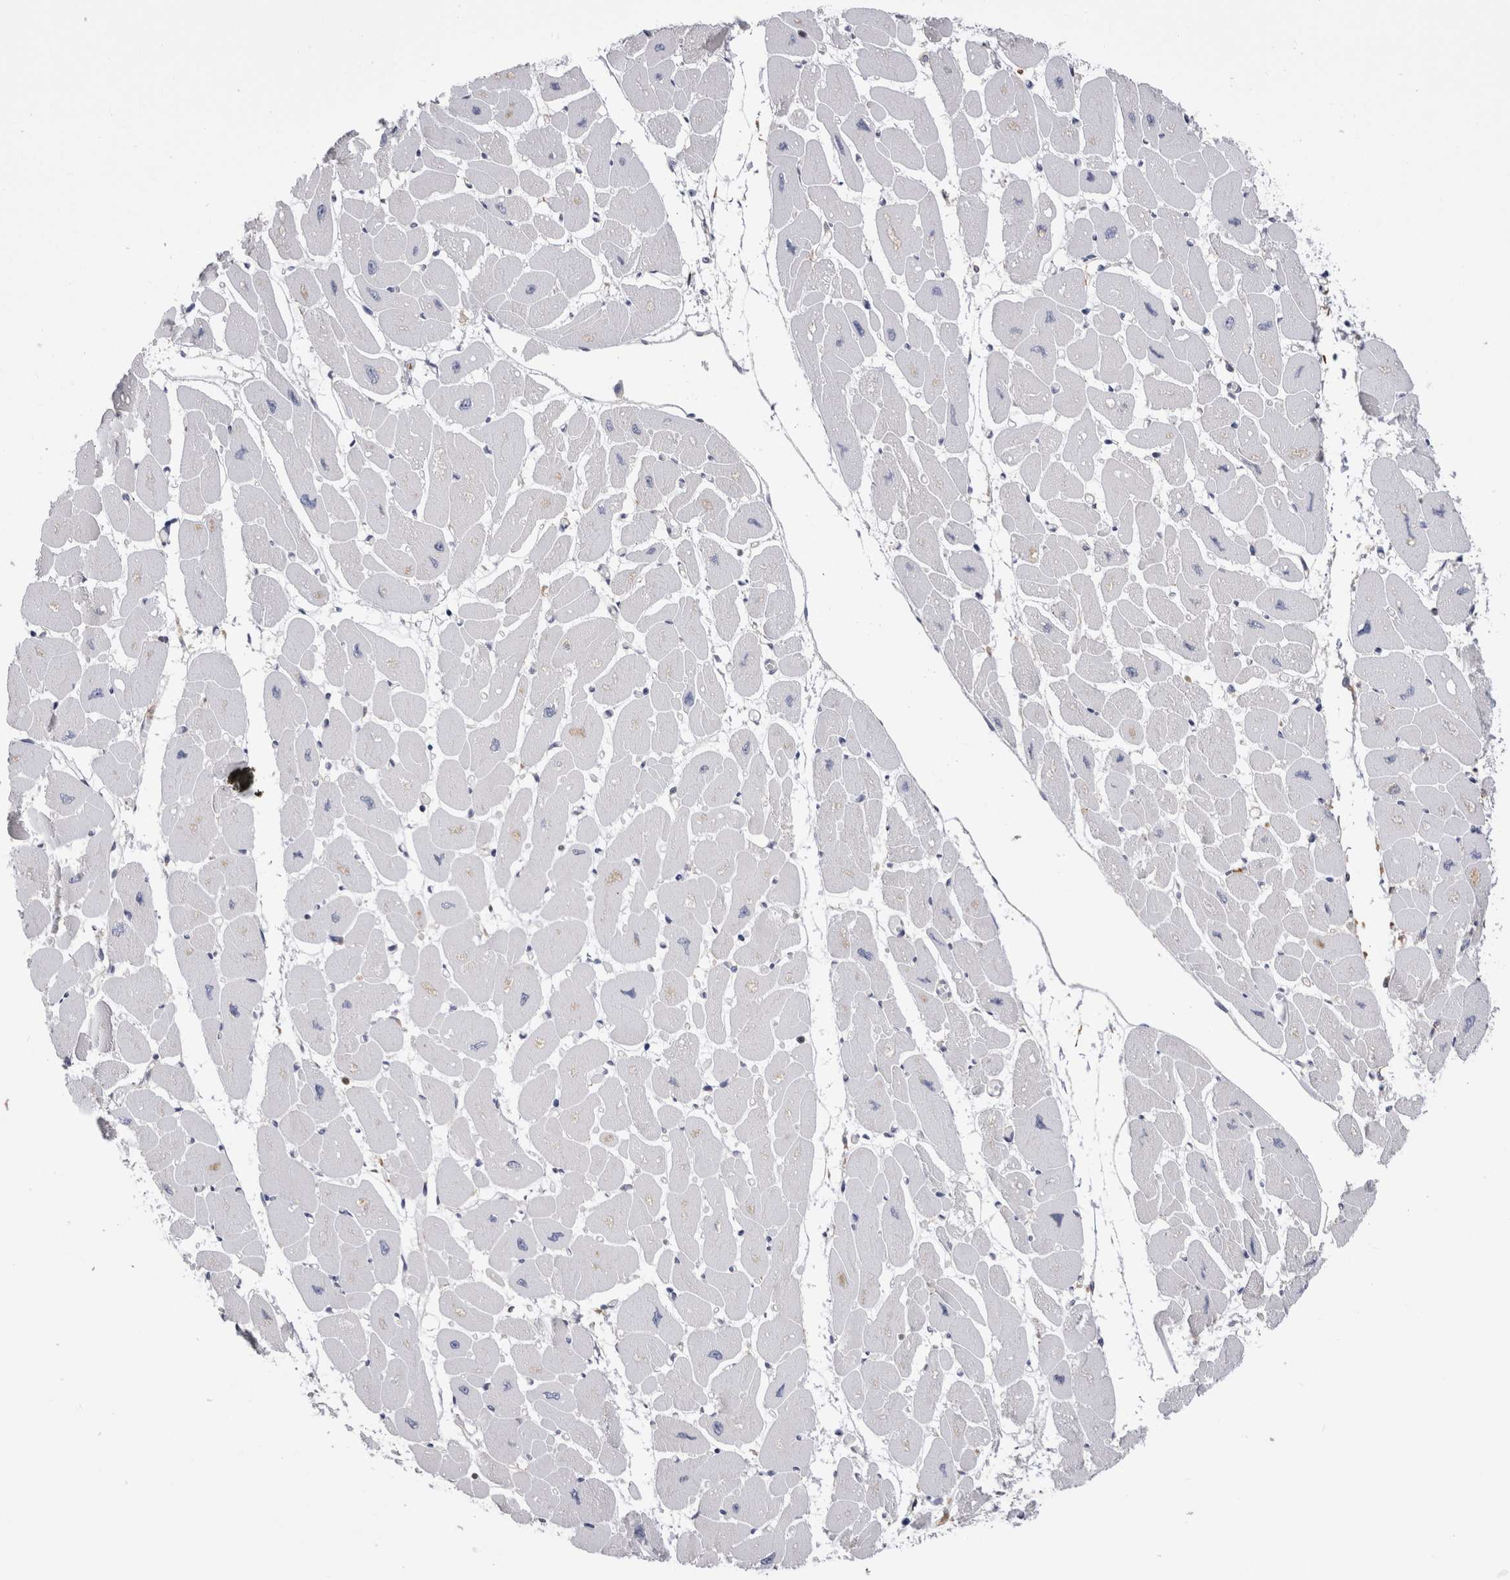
{"staining": {"intensity": "negative", "quantity": "none", "location": "none"}, "tissue": "heart muscle", "cell_type": "Cardiomyocytes", "image_type": "normal", "snomed": [{"axis": "morphology", "description": "Normal tissue, NOS"}, {"axis": "topography", "description": "Heart"}], "caption": "This is a image of IHC staining of normal heart muscle, which shows no positivity in cardiomyocytes.", "gene": "RAB11FIP1", "patient": {"sex": "female", "age": 54}}